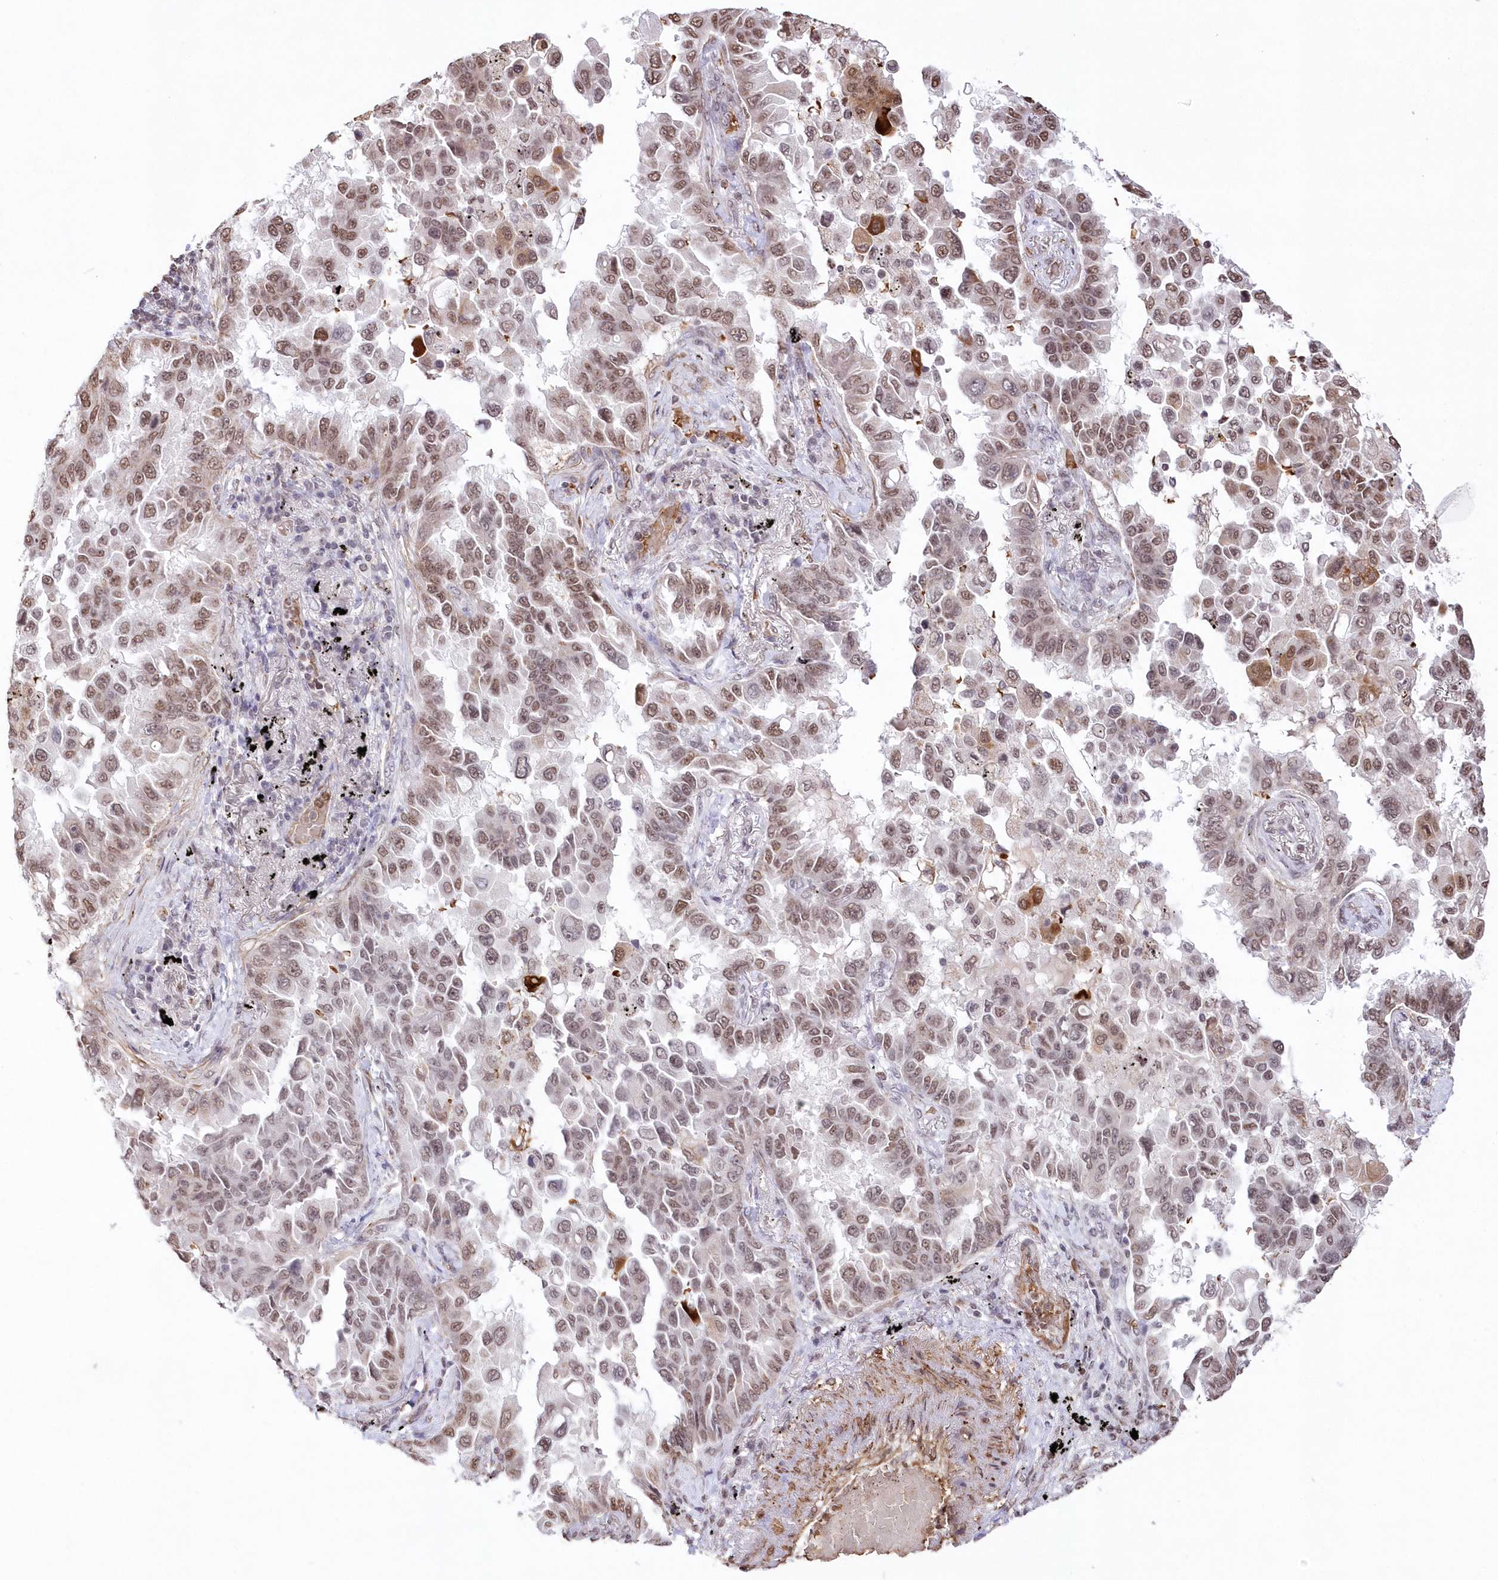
{"staining": {"intensity": "moderate", "quantity": "25%-75%", "location": "cytoplasmic/membranous,nuclear"}, "tissue": "lung cancer", "cell_type": "Tumor cells", "image_type": "cancer", "snomed": [{"axis": "morphology", "description": "Adenocarcinoma, NOS"}, {"axis": "topography", "description": "Lung"}], "caption": "The photomicrograph displays a brown stain indicating the presence of a protein in the cytoplasmic/membranous and nuclear of tumor cells in lung adenocarcinoma.", "gene": "RBM27", "patient": {"sex": "female", "age": 67}}